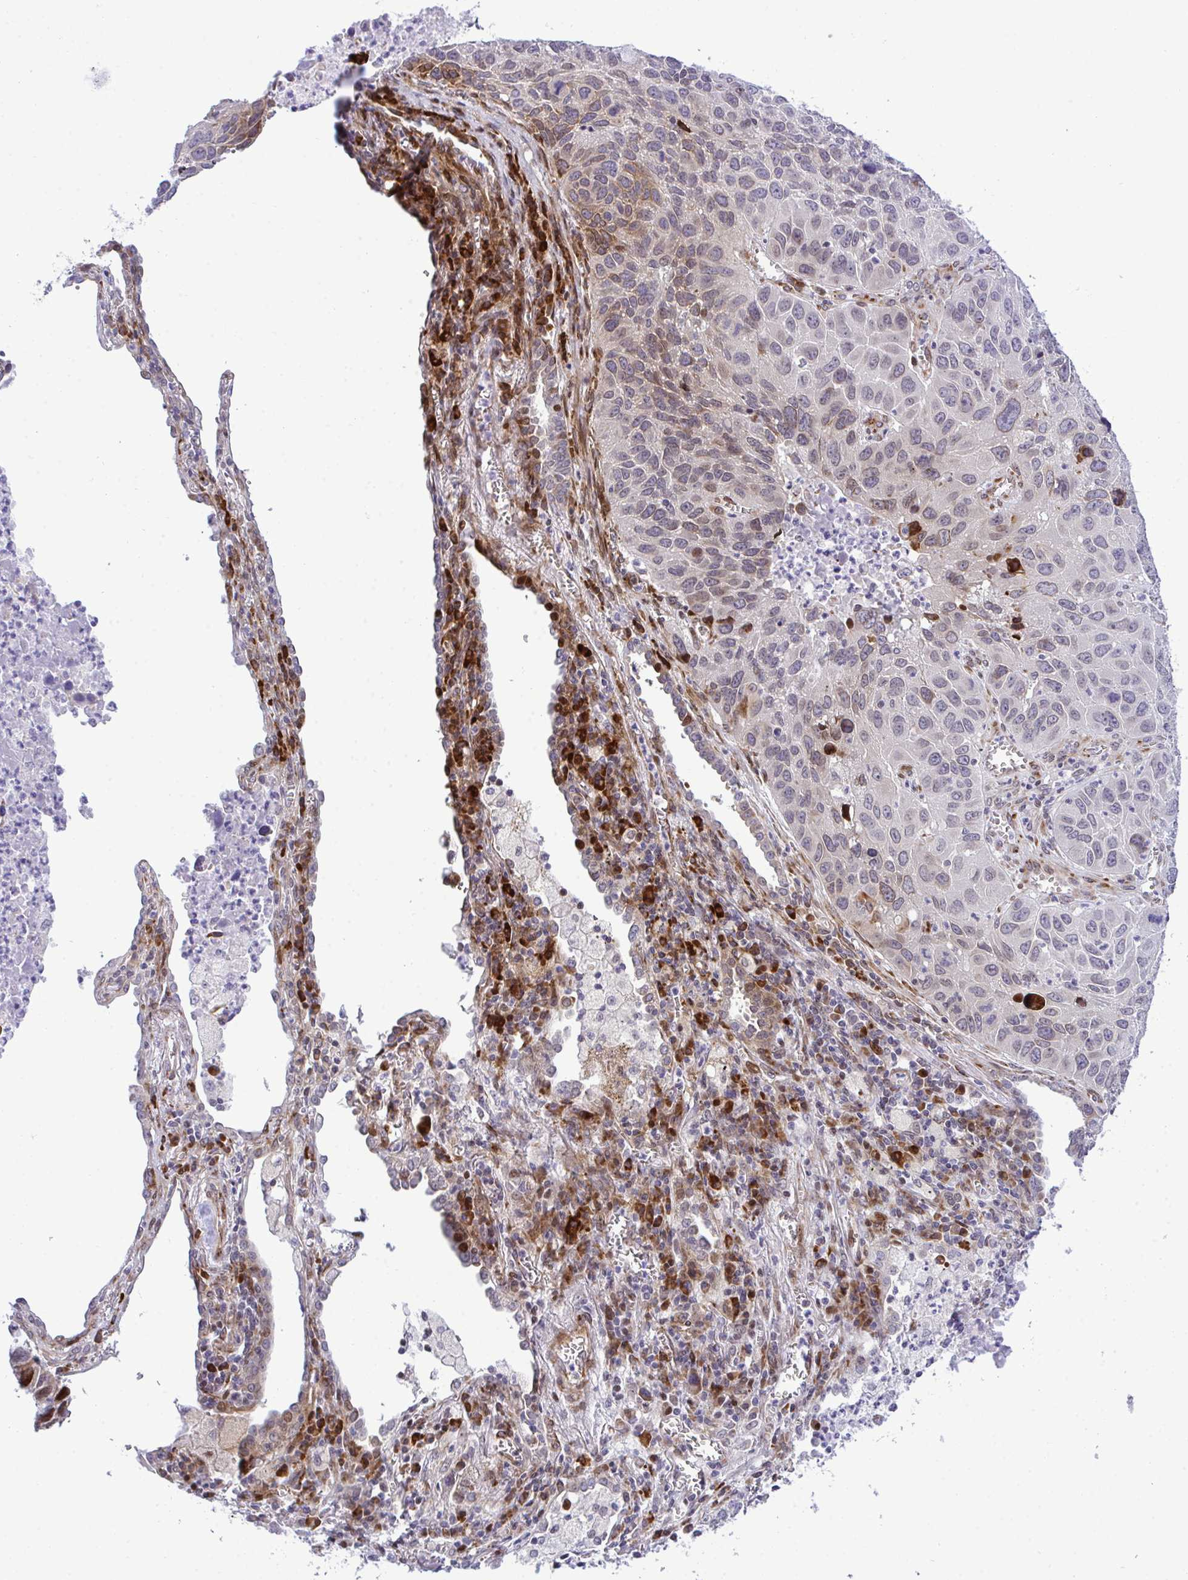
{"staining": {"intensity": "moderate", "quantity": "<25%", "location": "cytoplasmic/membranous,nuclear"}, "tissue": "lung cancer", "cell_type": "Tumor cells", "image_type": "cancer", "snomed": [{"axis": "morphology", "description": "Squamous cell carcinoma, NOS"}, {"axis": "topography", "description": "Lung"}], "caption": "Protein expression analysis of lung squamous cell carcinoma demonstrates moderate cytoplasmic/membranous and nuclear positivity in approximately <25% of tumor cells. The staining was performed using DAB to visualize the protein expression in brown, while the nuclei were stained in blue with hematoxylin (Magnification: 20x).", "gene": "CASTOR2", "patient": {"sex": "female", "age": 61}}